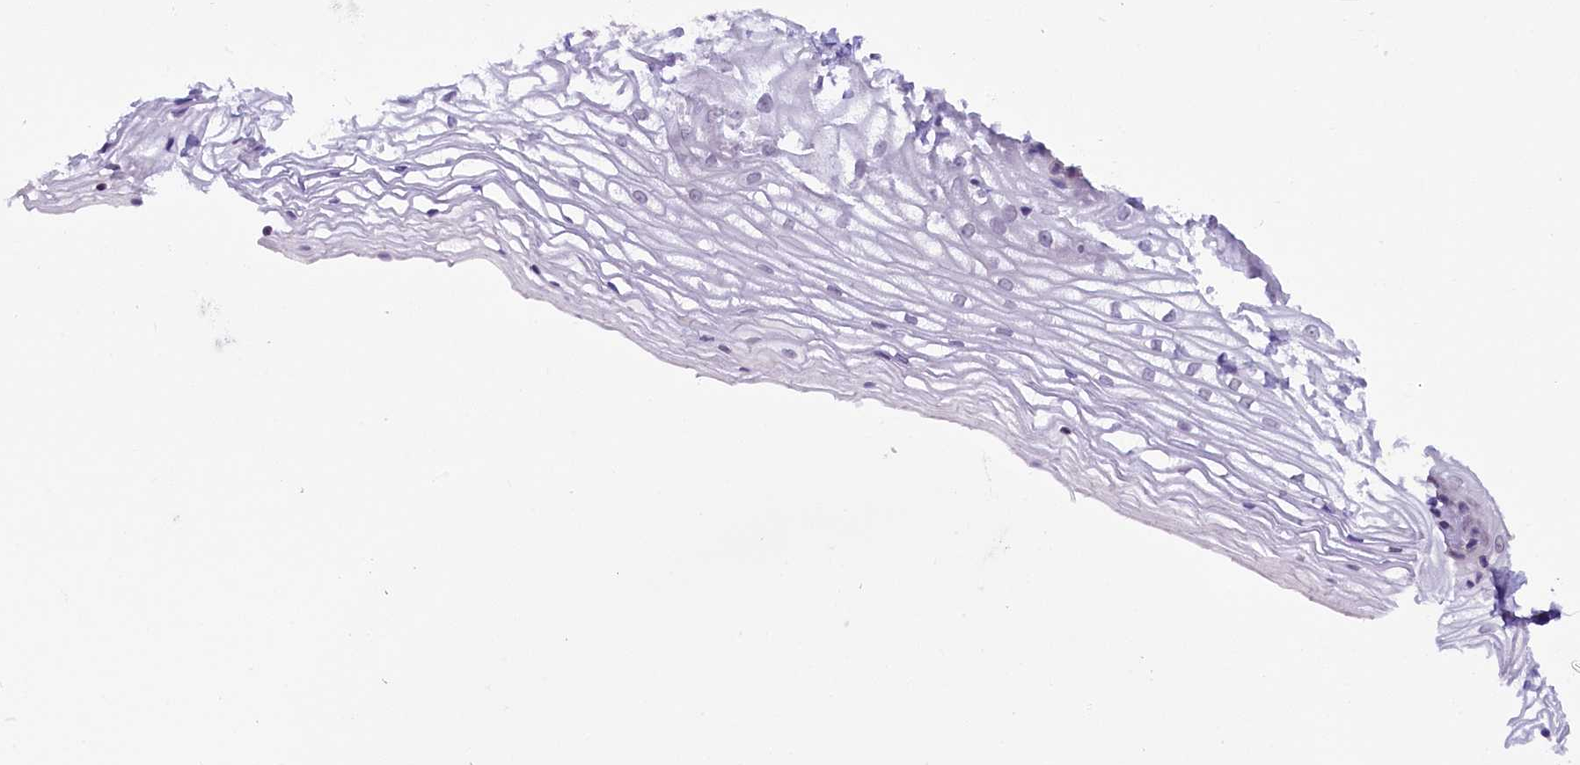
{"staining": {"intensity": "negative", "quantity": "none", "location": "none"}, "tissue": "vagina", "cell_type": "Squamous epithelial cells", "image_type": "normal", "snomed": [{"axis": "morphology", "description": "Normal tissue, NOS"}, {"axis": "topography", "description": "Vagina"}], "caption": "Immunohistochemistry (IHC) of normal human vagina shows no positivity in squamous epithelial cells.", "gene": "IQCN", "patient": {"sex": "female", "age": 34}}